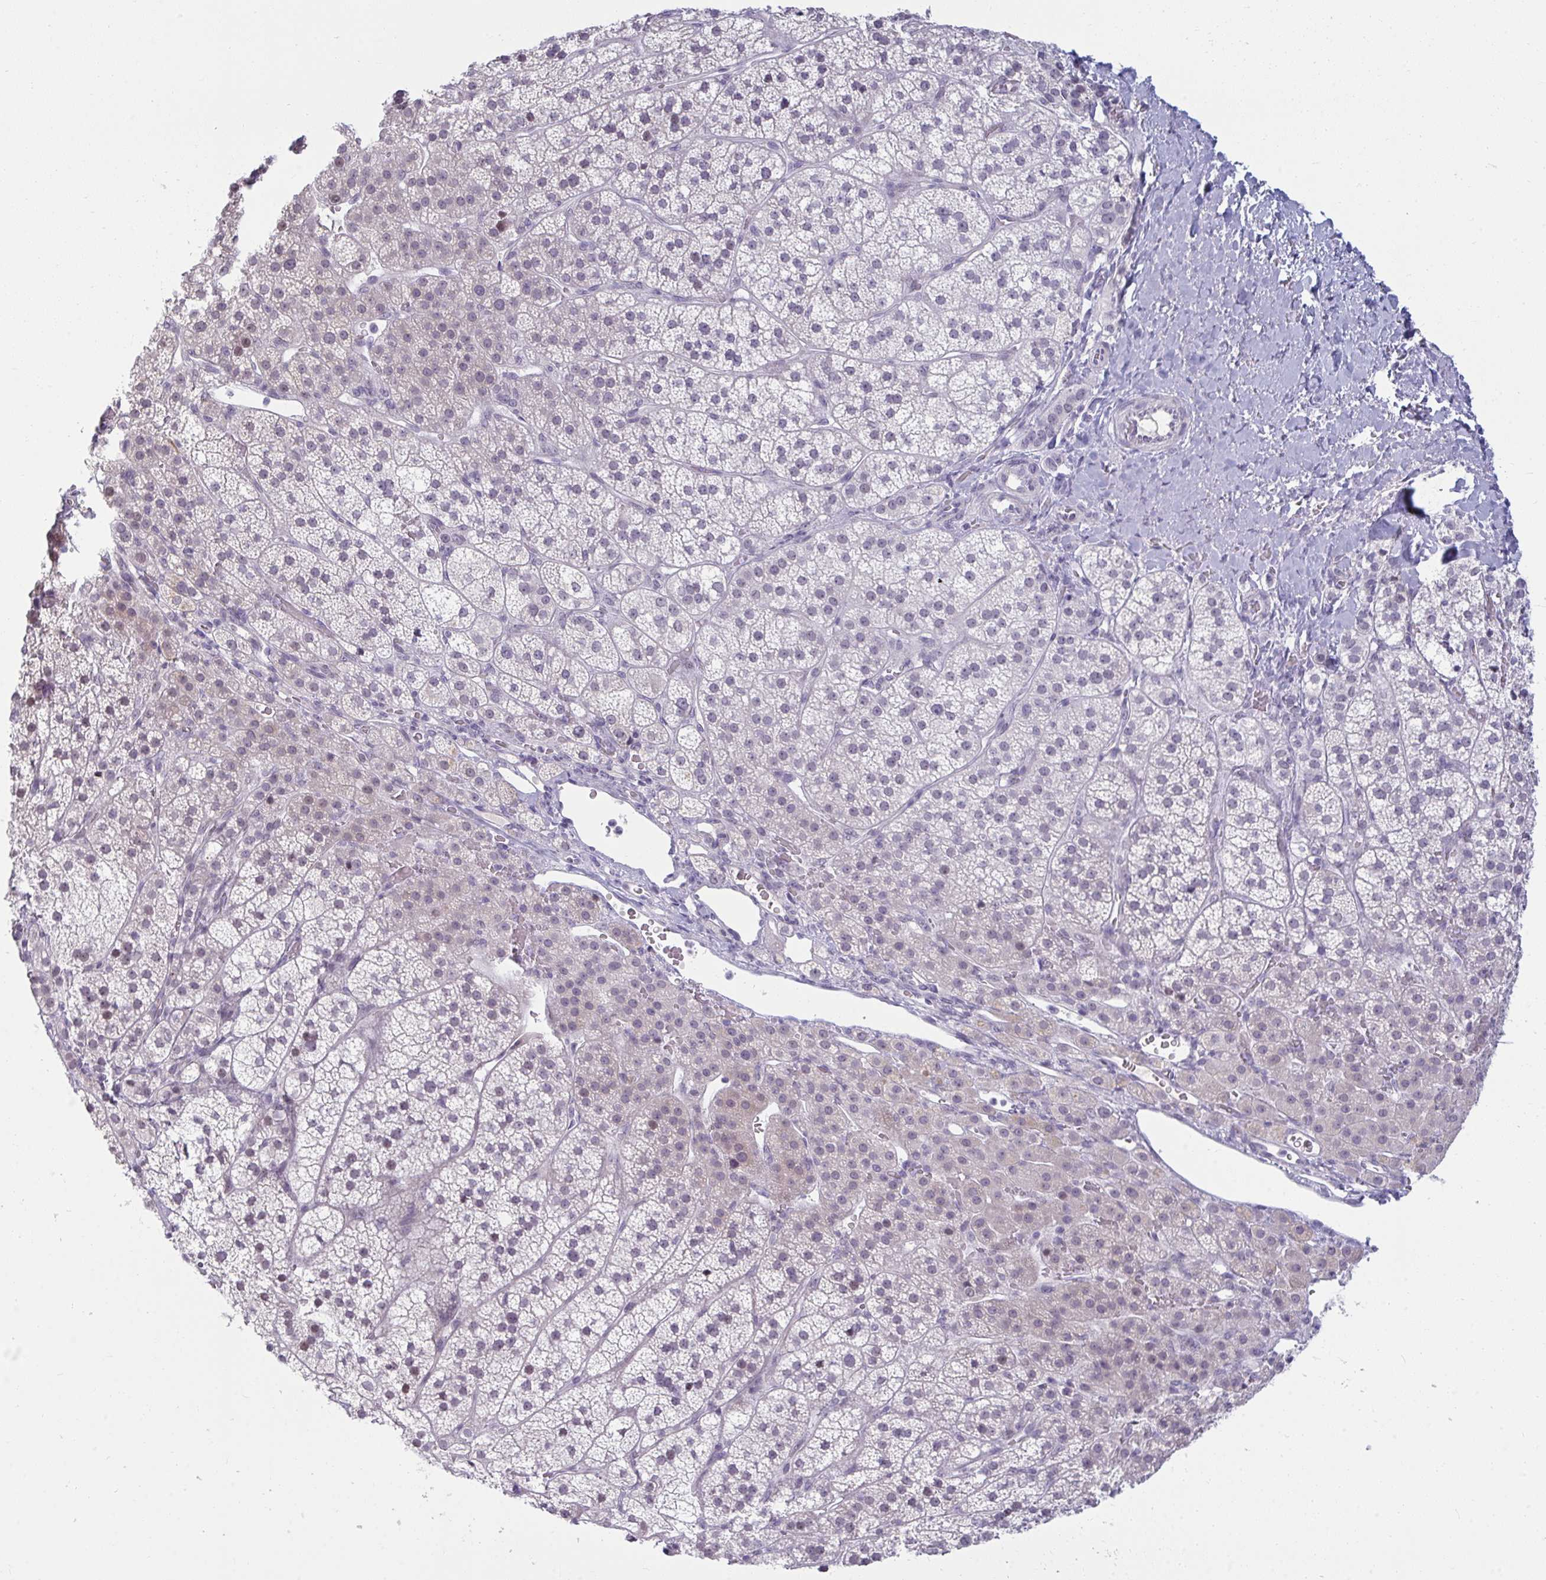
{"staining": {"intensity": "negative", "quantity": "none", "location": "none"}, "tissue": "adrenal gland", "cell_type": "Glandular cells", "image_type": "normal", "snomed": [{"axis": "morphology", "description": "Normal tissue, NOS"}, {"axis": "topography", "description": "Adrenal gland"}], "caption": "An immunohistochemistry (IHC) image of unremarkable adrenal gland is shown. There is no staining in glandular cells of adrenal gland. (Stains: DAB immunohistochemistry with hematoxylin counter stain, Microscopy: brightfield microscopy at high magnification).", "gene": "RNASEH1", "patient": {"sex": "female", "age": 60}}